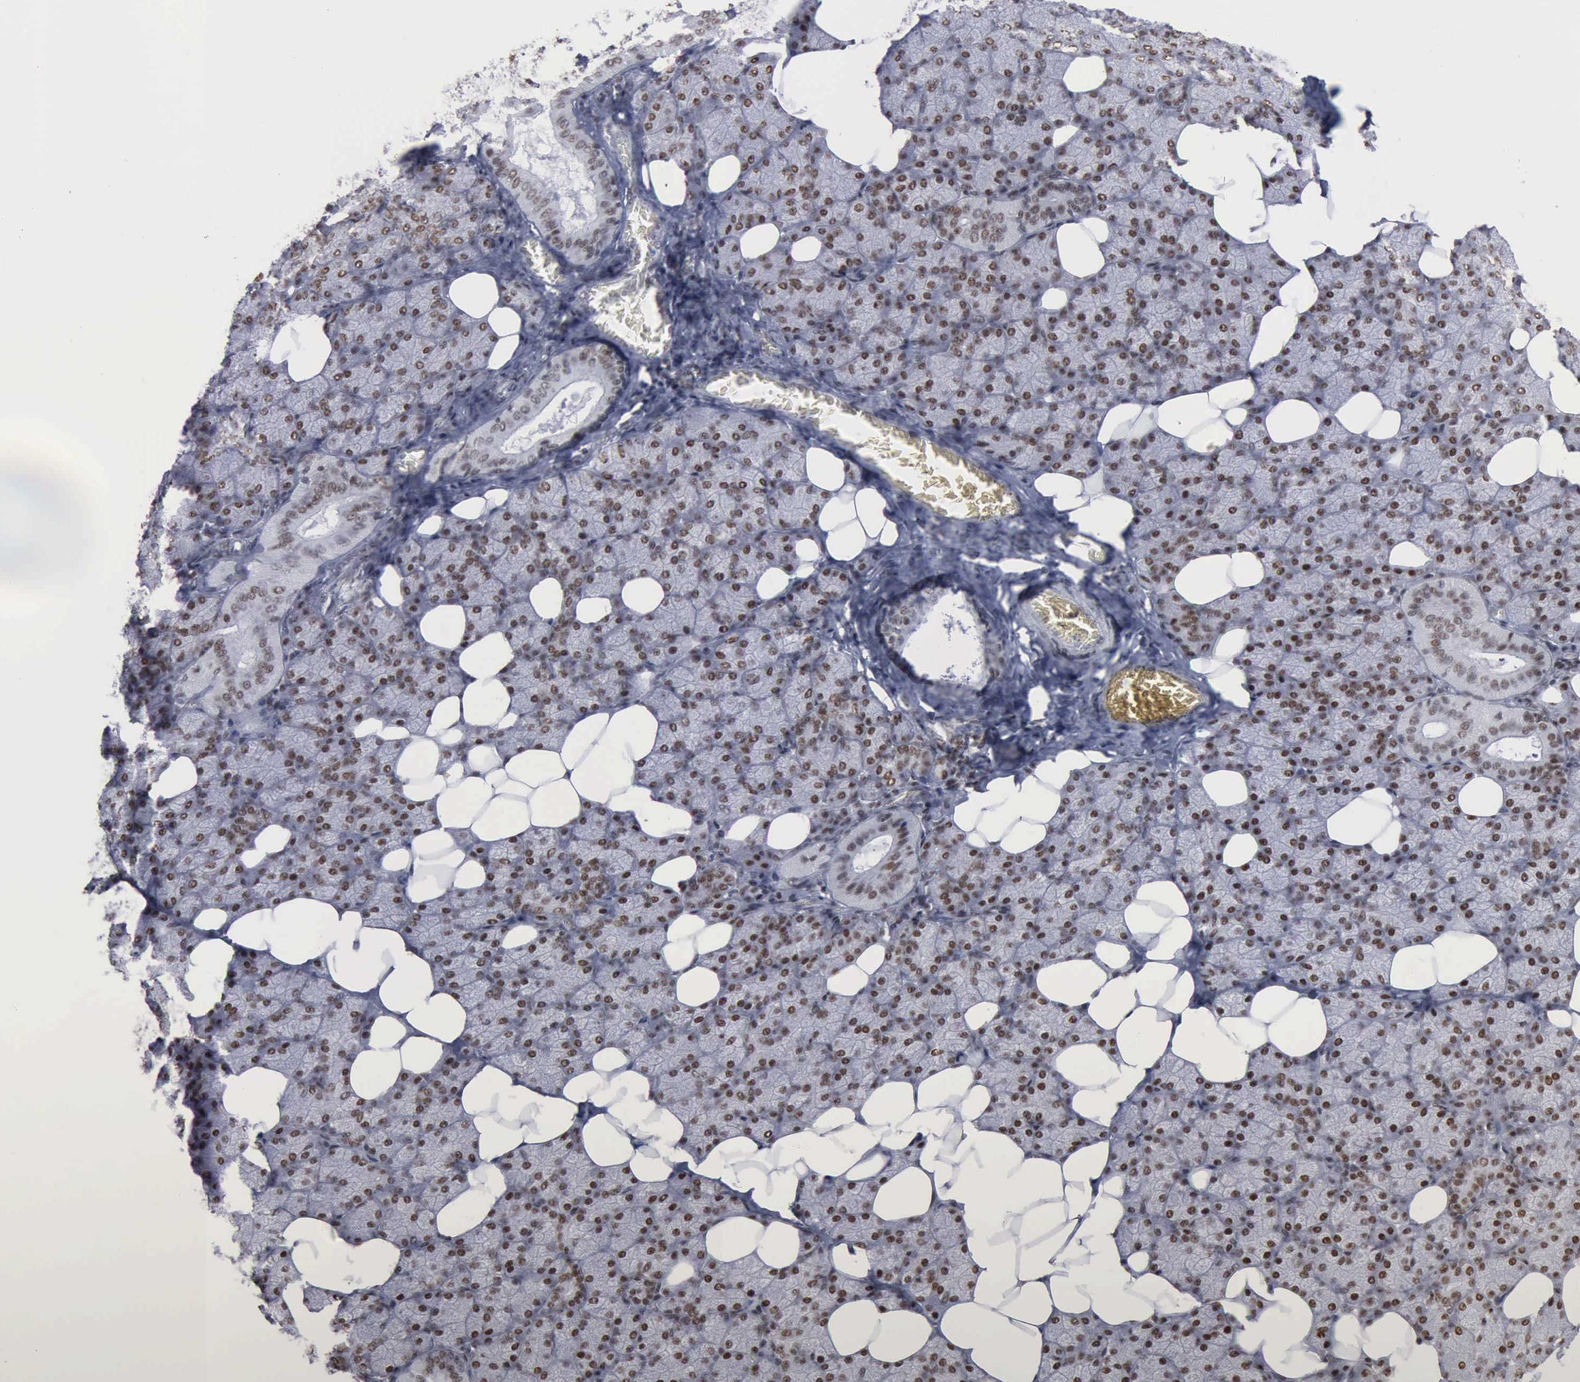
{"staining": {"intensity": "weak", "quantity": ">75%", "location": "nuclear"}, "tissue": "salivary gland", "cell_type": "Glandular cells", "image_type": "normal", "snomed": [{"axis": "morphology", "description": "Normal tissue, NOS"}, {"axis": "topography", "description": "Lymph node"}, {"axis": "topography", "description": "Salivary gland"}], "caption": "About >75% of glandular cells in unremarkable salivary gland exhibit weak nuclear protein positivity as visualized by brown immunohistochemical staining.", "gene": "XPA", "patient": {"sex": "male", "age": 8}}